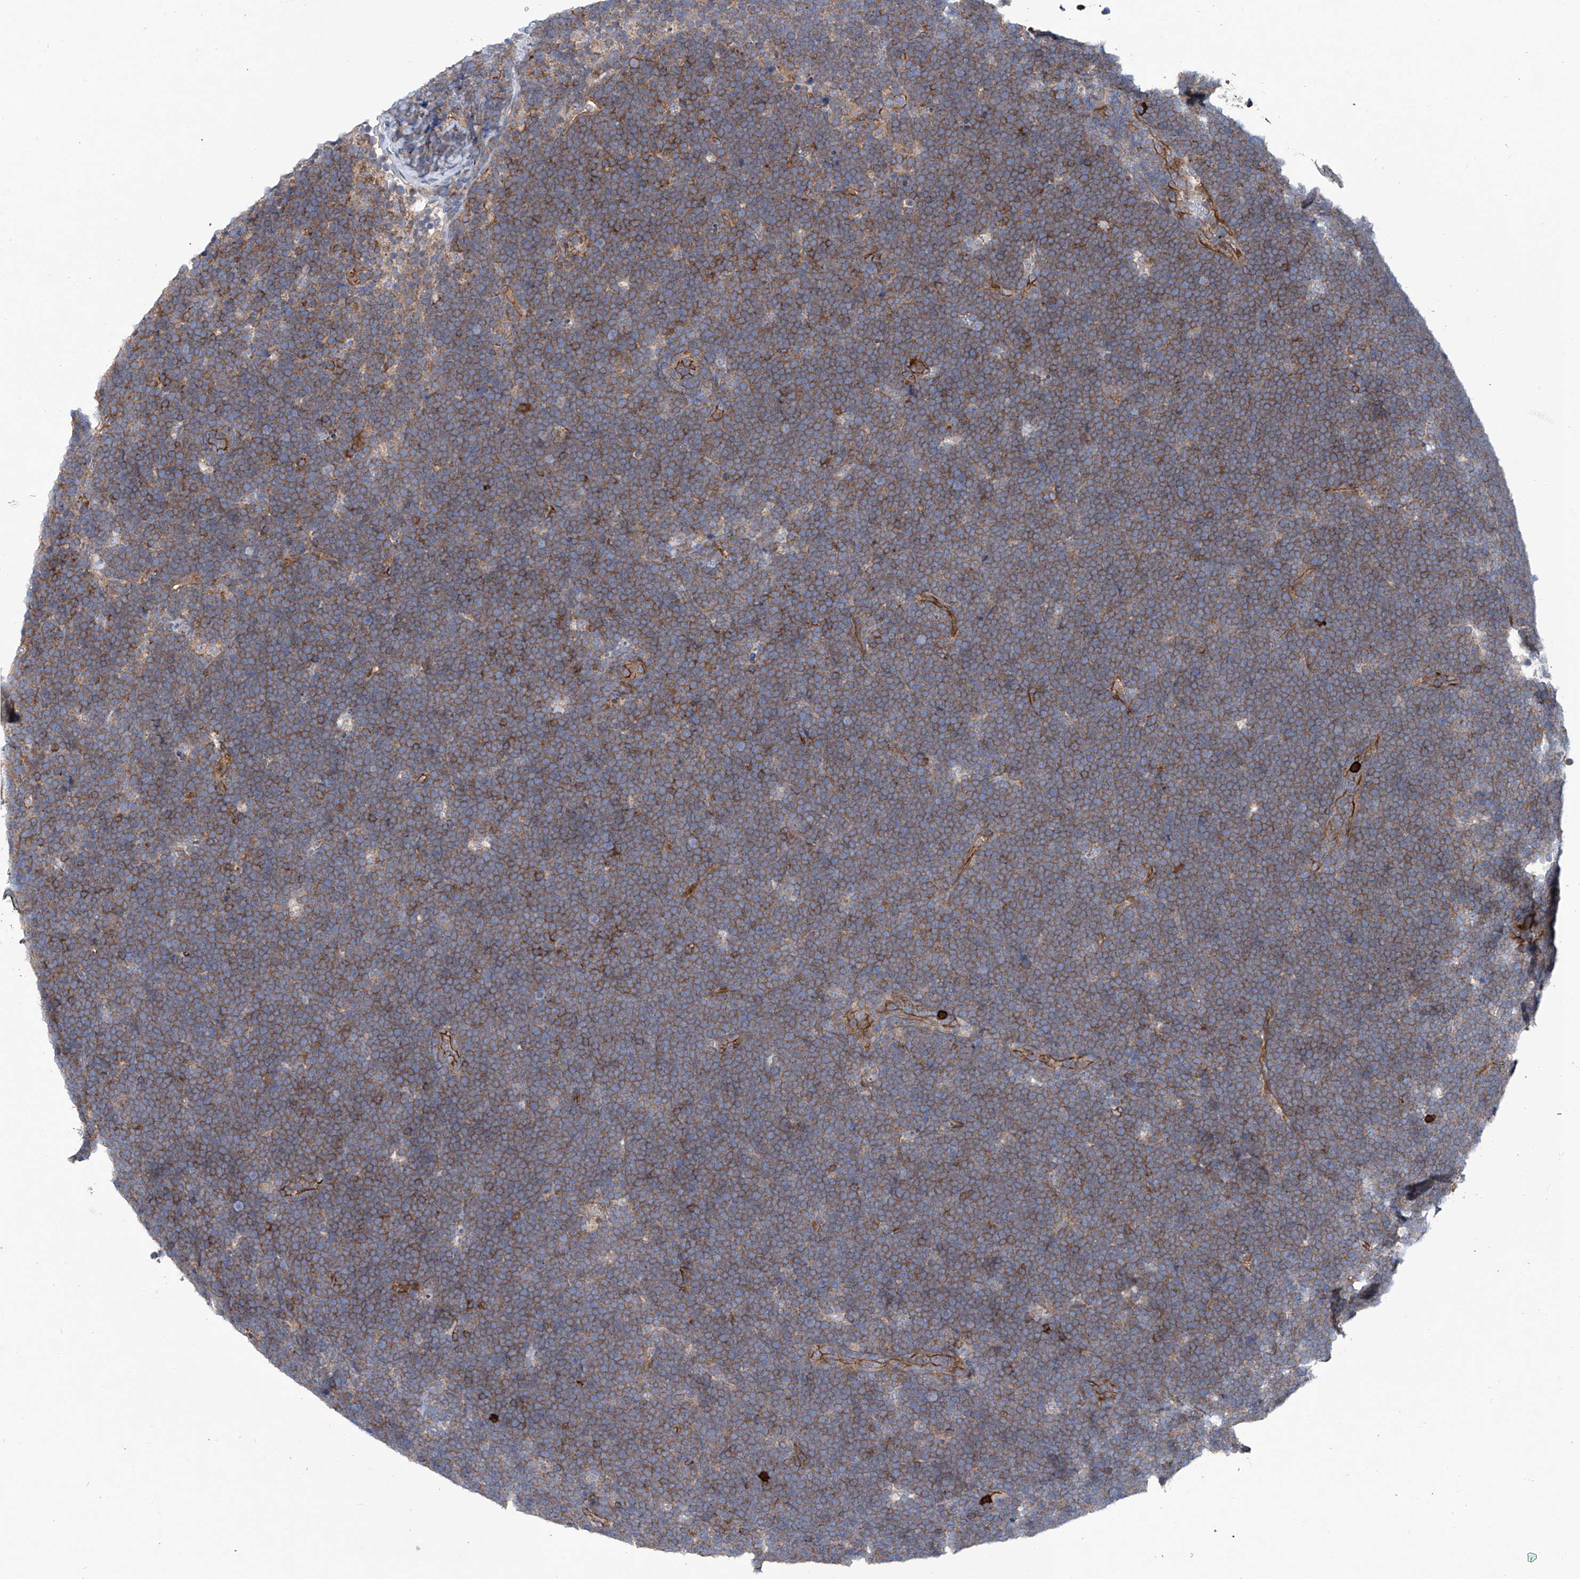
{"staining": {"intensity": "moderate", "quantity": ">75%", "location": "cytoplasmic/membranous"}, "tissue": "lymphoma", "cell_type": "Tumor cells", "image_type": "cancer", "snomed": [{"axis": "morphology", "description": "Malignant lymphoma, non-Hodgkin's type, High grade"}, {"axis": "topography", "description": "Lymph node"}], "caption": "A brown stain shows moderate cytoplasmic/membranous positivity of a protein in human high-grade malignant lymphoma, non-Hodgkin's type tumor cells. (brown staining indicates protein expression, while blue staining denotes nuclei).", "gene": "EIF2D", "patient": {"sex": "male", "age": 13}}